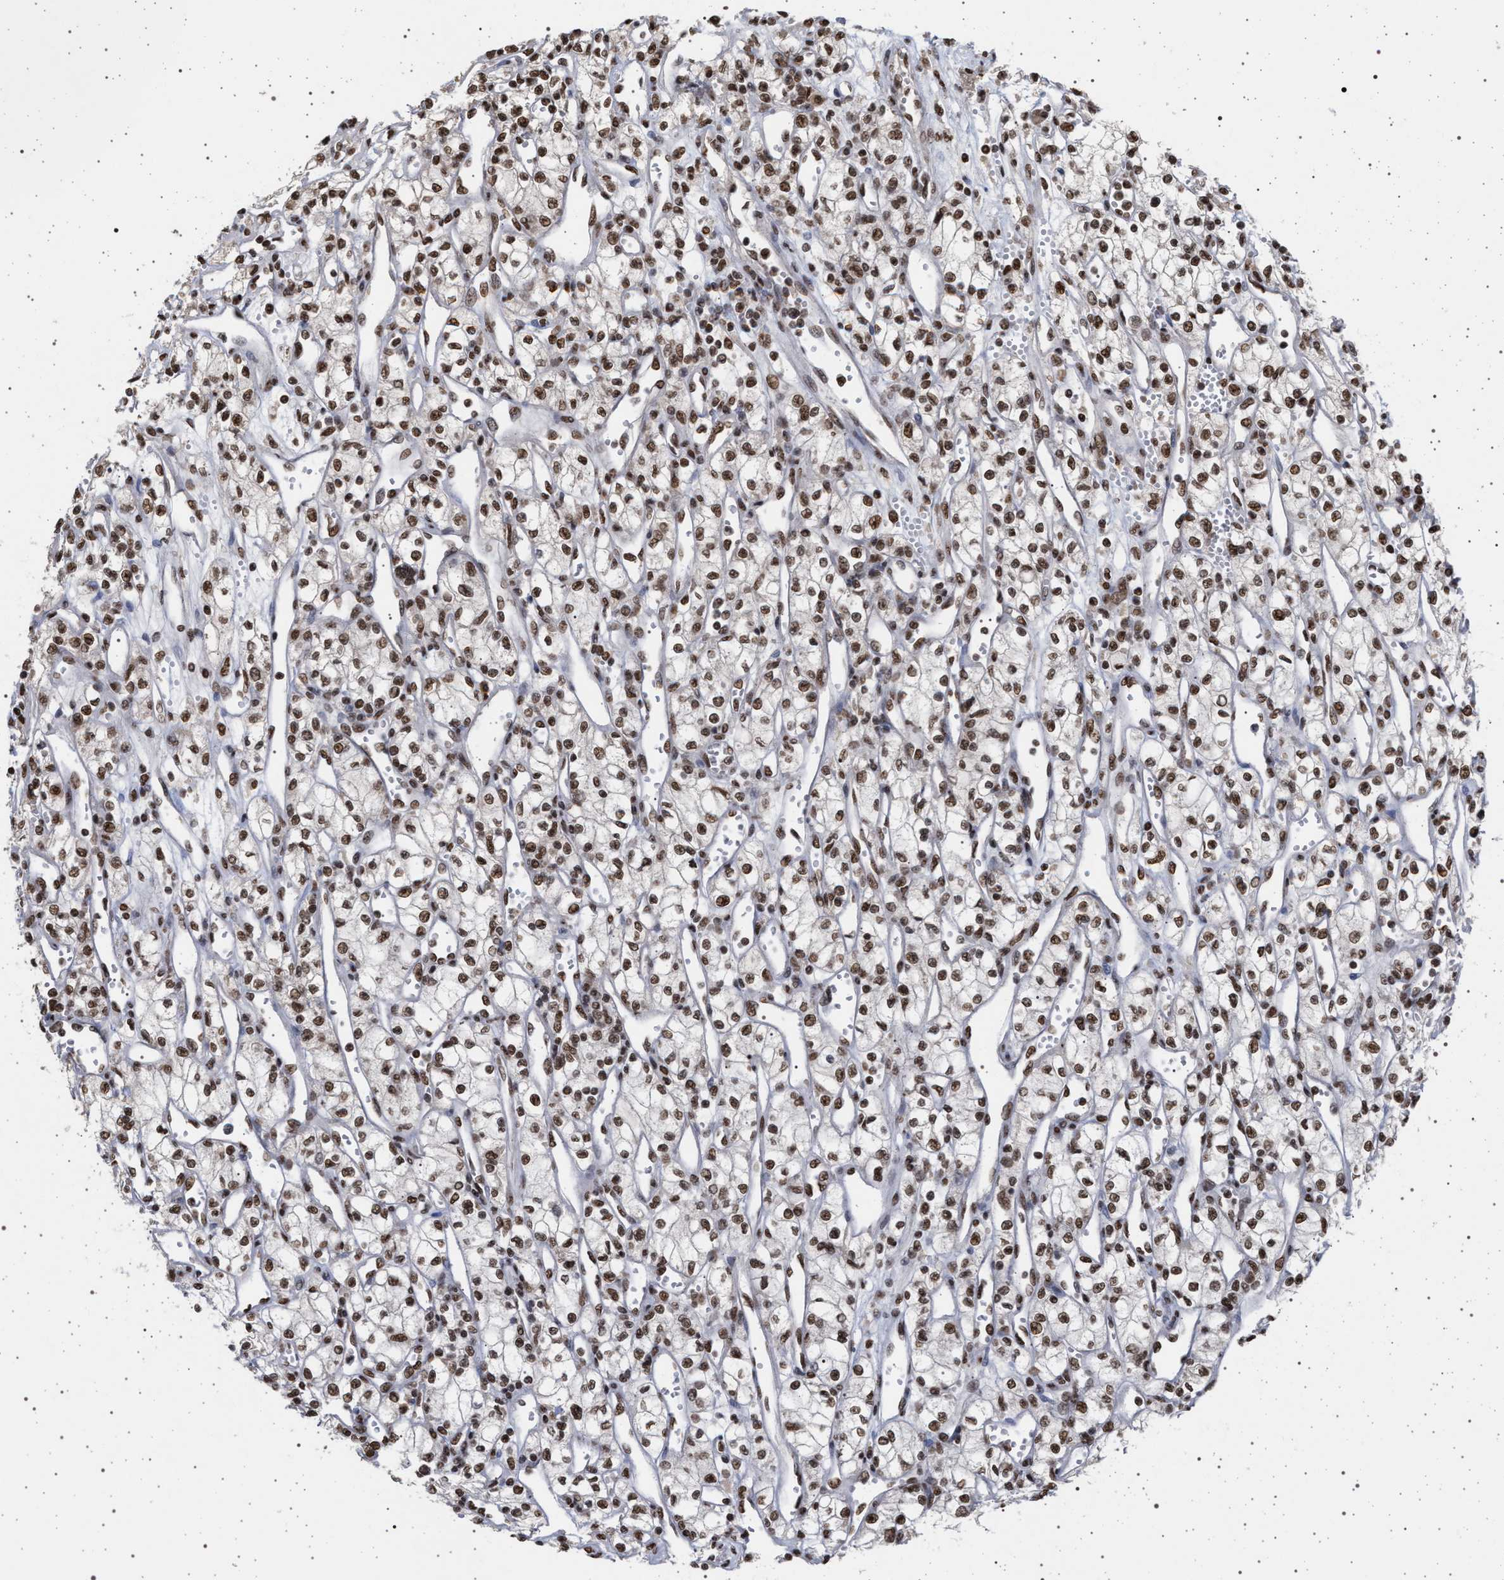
{"staining": {"intensity": "moderate", "quantity": ">75%", "location": "nuclear"}, "tissue": "renal cancer", "cell_type": "Tumor cells", "image_type": "cancer", "snomed": [{"axis": "morphology", "description": "Adenocarcinoma, NOS"}, {"axis": "topography", "description": "Kidney"}], "caption": "Renal cancer (adenocarcinoma) stained for a protein (brown) reveals moderate nuclear positive positivity in approximately >75% of tumor cells.", "gene": "PHF12", "patient": {"sex": "male", "age": 59}}